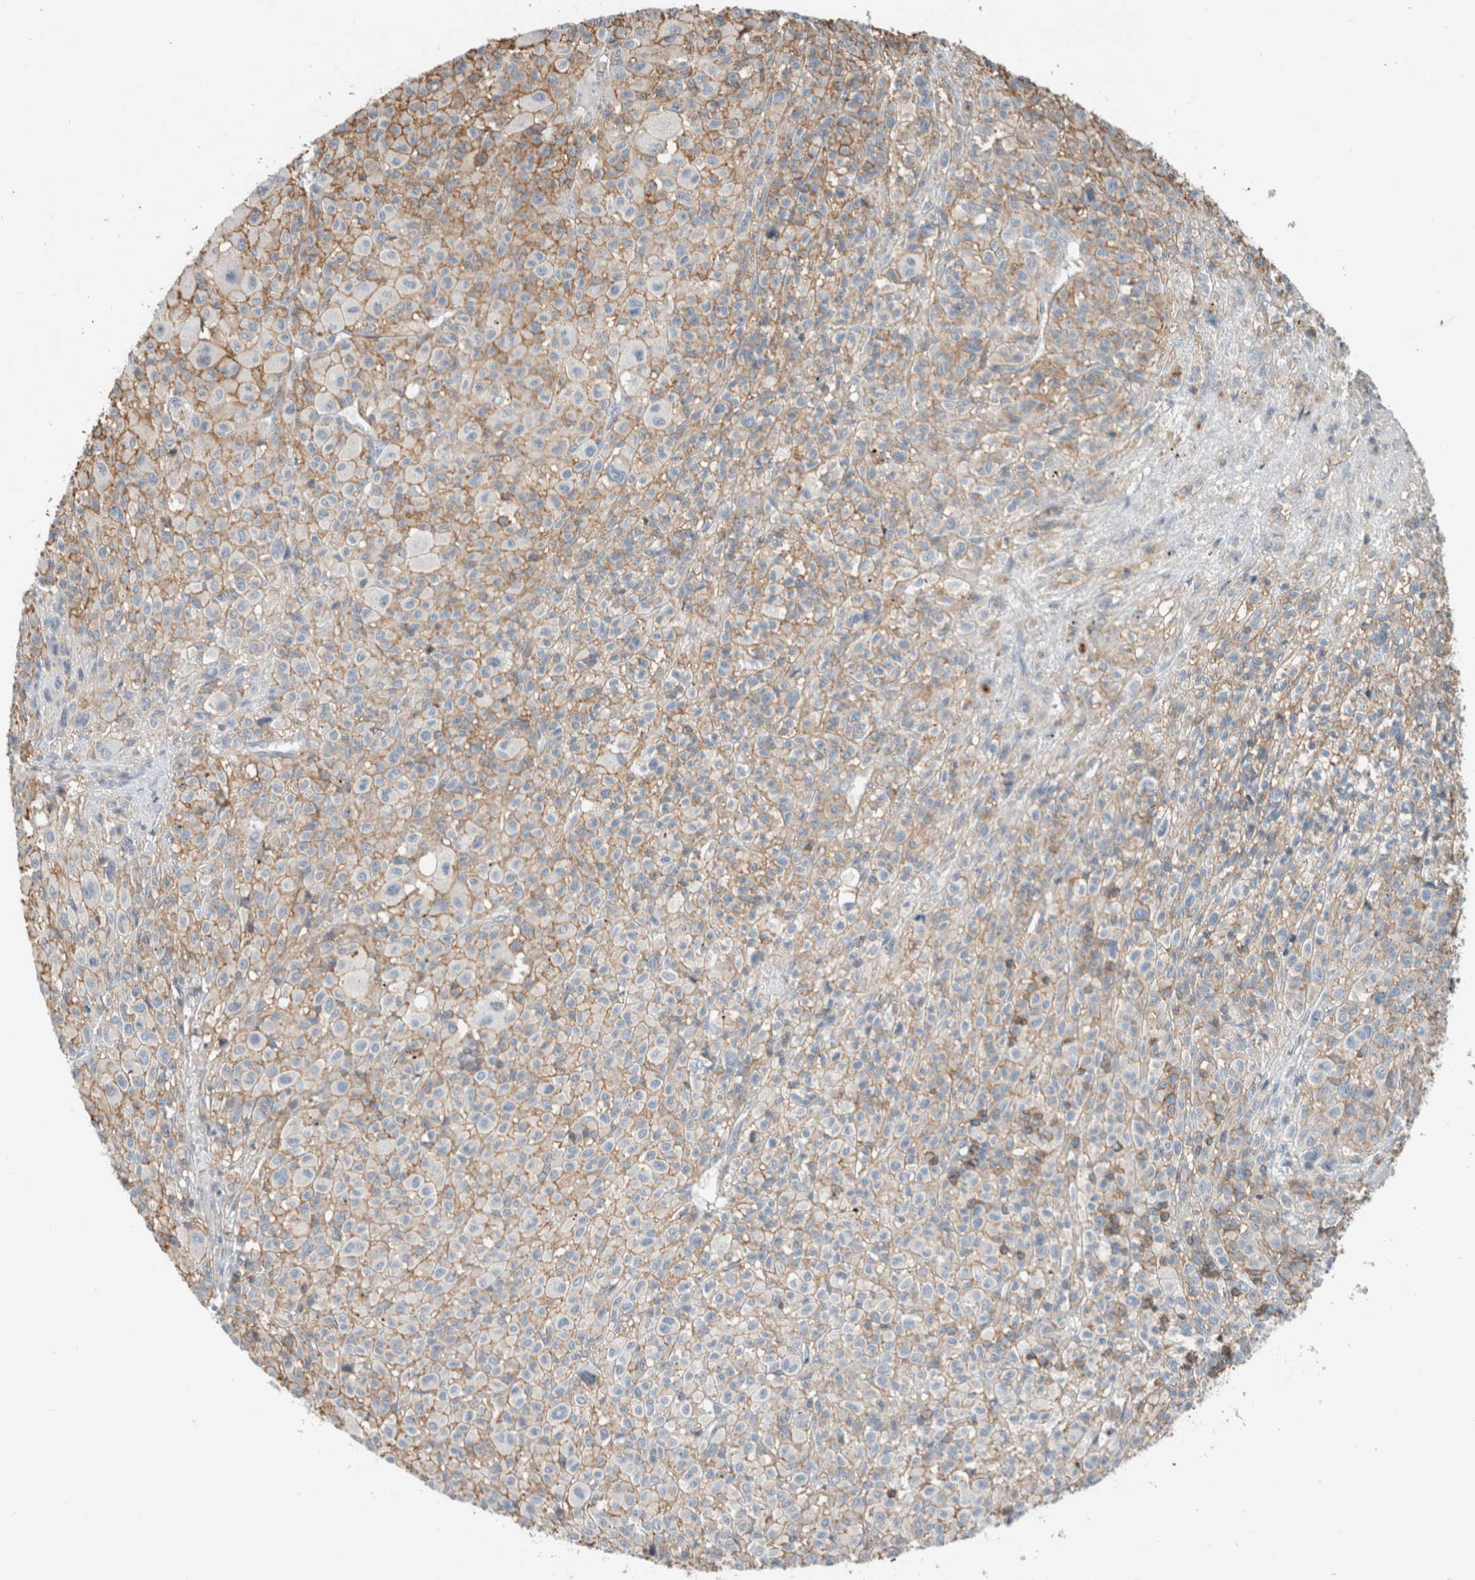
{"staining": {"intensity": "weak", "quantity": ">75%", "location": "cytoplasmic/membranous"}, "tissue": "melanoma", "cell_type": "Tumor cells", "image_type": "cancer", "snomed": [{"axis": "morphology", "description": "Malignant melanoma, Metastatic site"}, {"axis": "topography", "description": "Skin"}], "caption": "IHC photomicrograph of neoplastic tissue: melanoma stained using immunohistochemistry exhibits low levels of weak protein expression localized specifically in the cytoplasmic/membranous of tumor cells, appearing as a cytoplasmic/membranous brown color.", "gene": "ERCC6L2", "patient": {"sex": "female", "age": 74}}